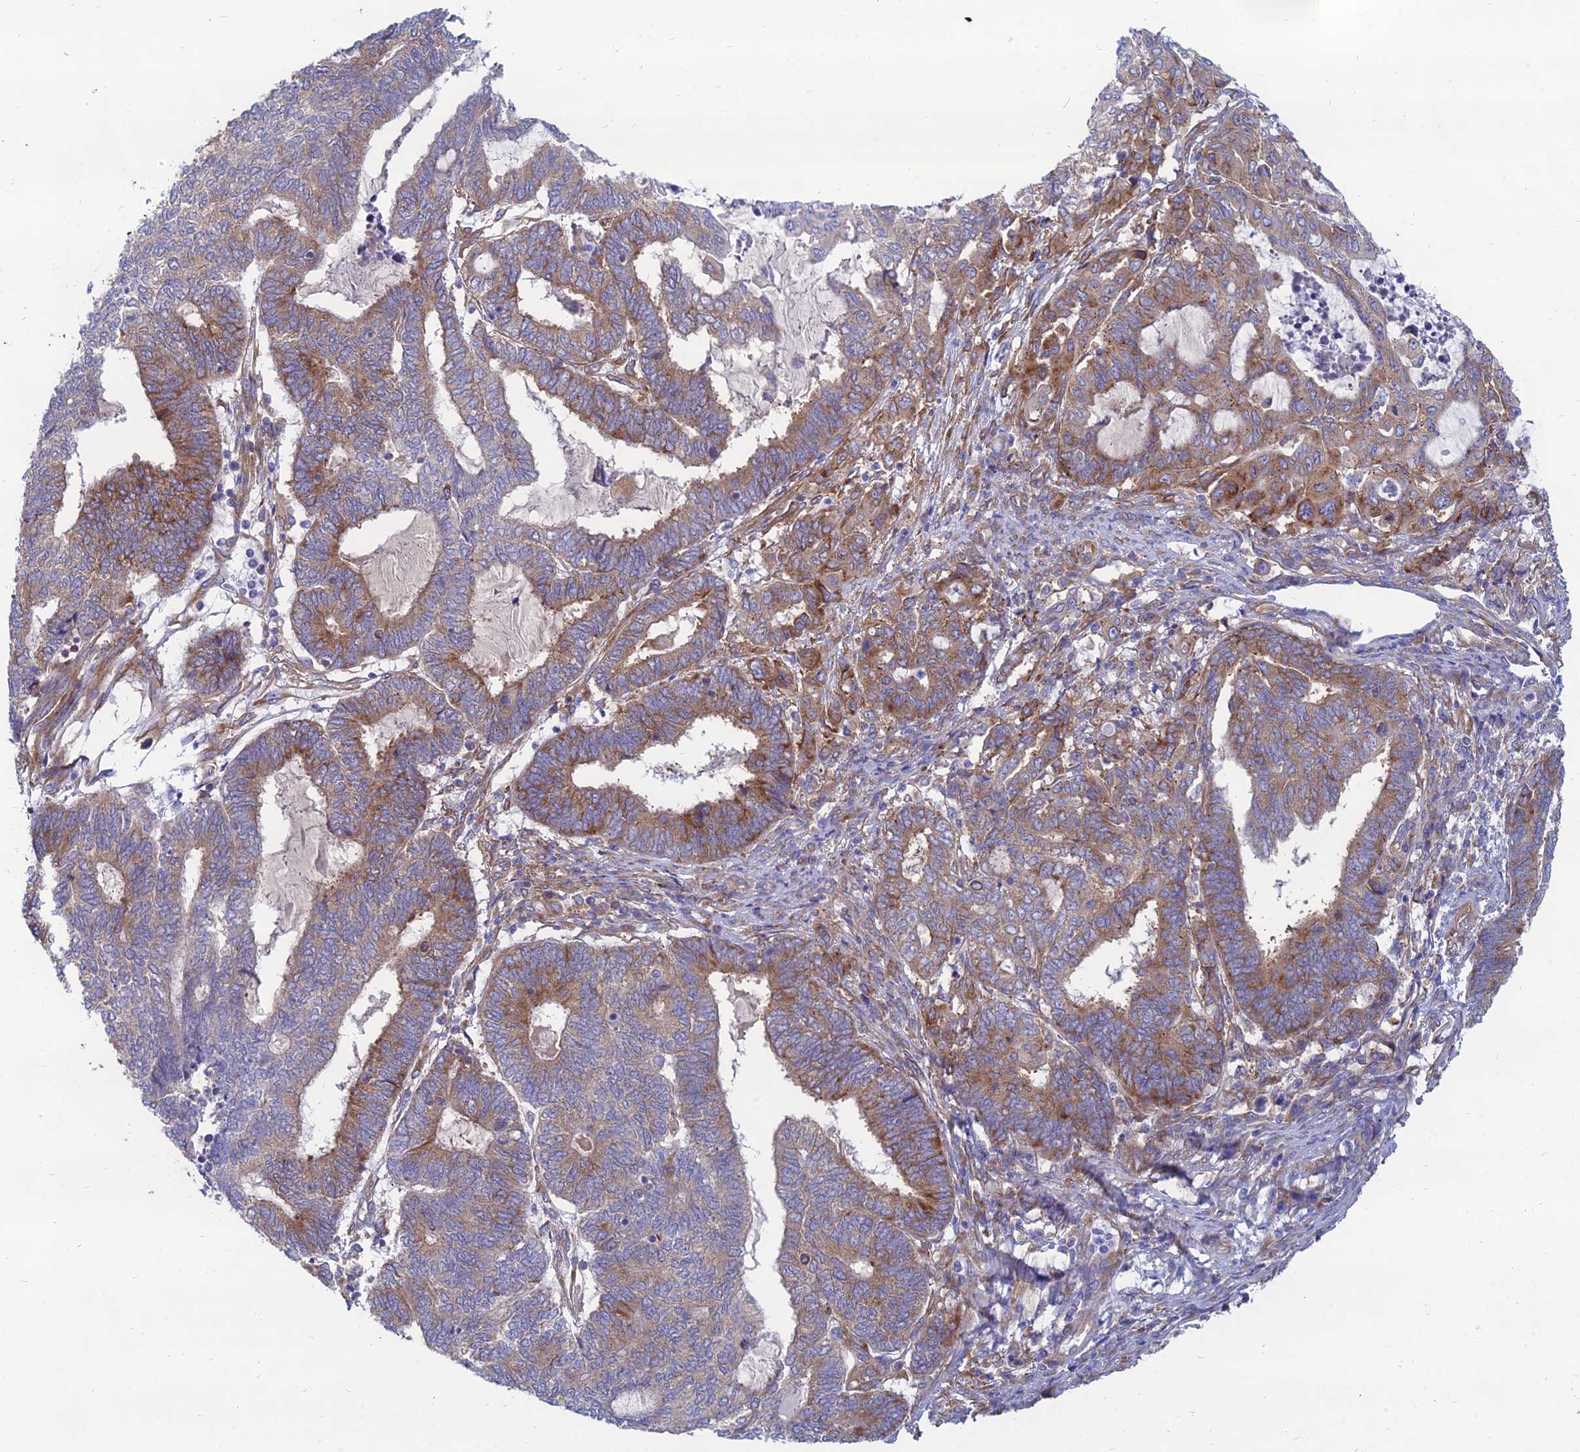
{"staining": {"intensity": "strong", "quantity": "25%-75%", "location": "cytoplasmic/membranous"}, "tissue": "endometrial cancer", "cell_type": "Tumor cells", "image_type": "cancer", "snomed": [{"axis": "morphology", "description": "Adenocarcinoma, NOS"}, {"axis": "topography", "description": "Uterus"}, {"axis": "topography", "description": "Endometrium"}], "caption": "Immunohistochemical staining of human endometrial cancer reveals strong cytoplasmic/membranous protein expression in approximately 25%-75% of tumor cells.", "gene": "TXLNA", "patient": {"sex": "female", "age": 70}}